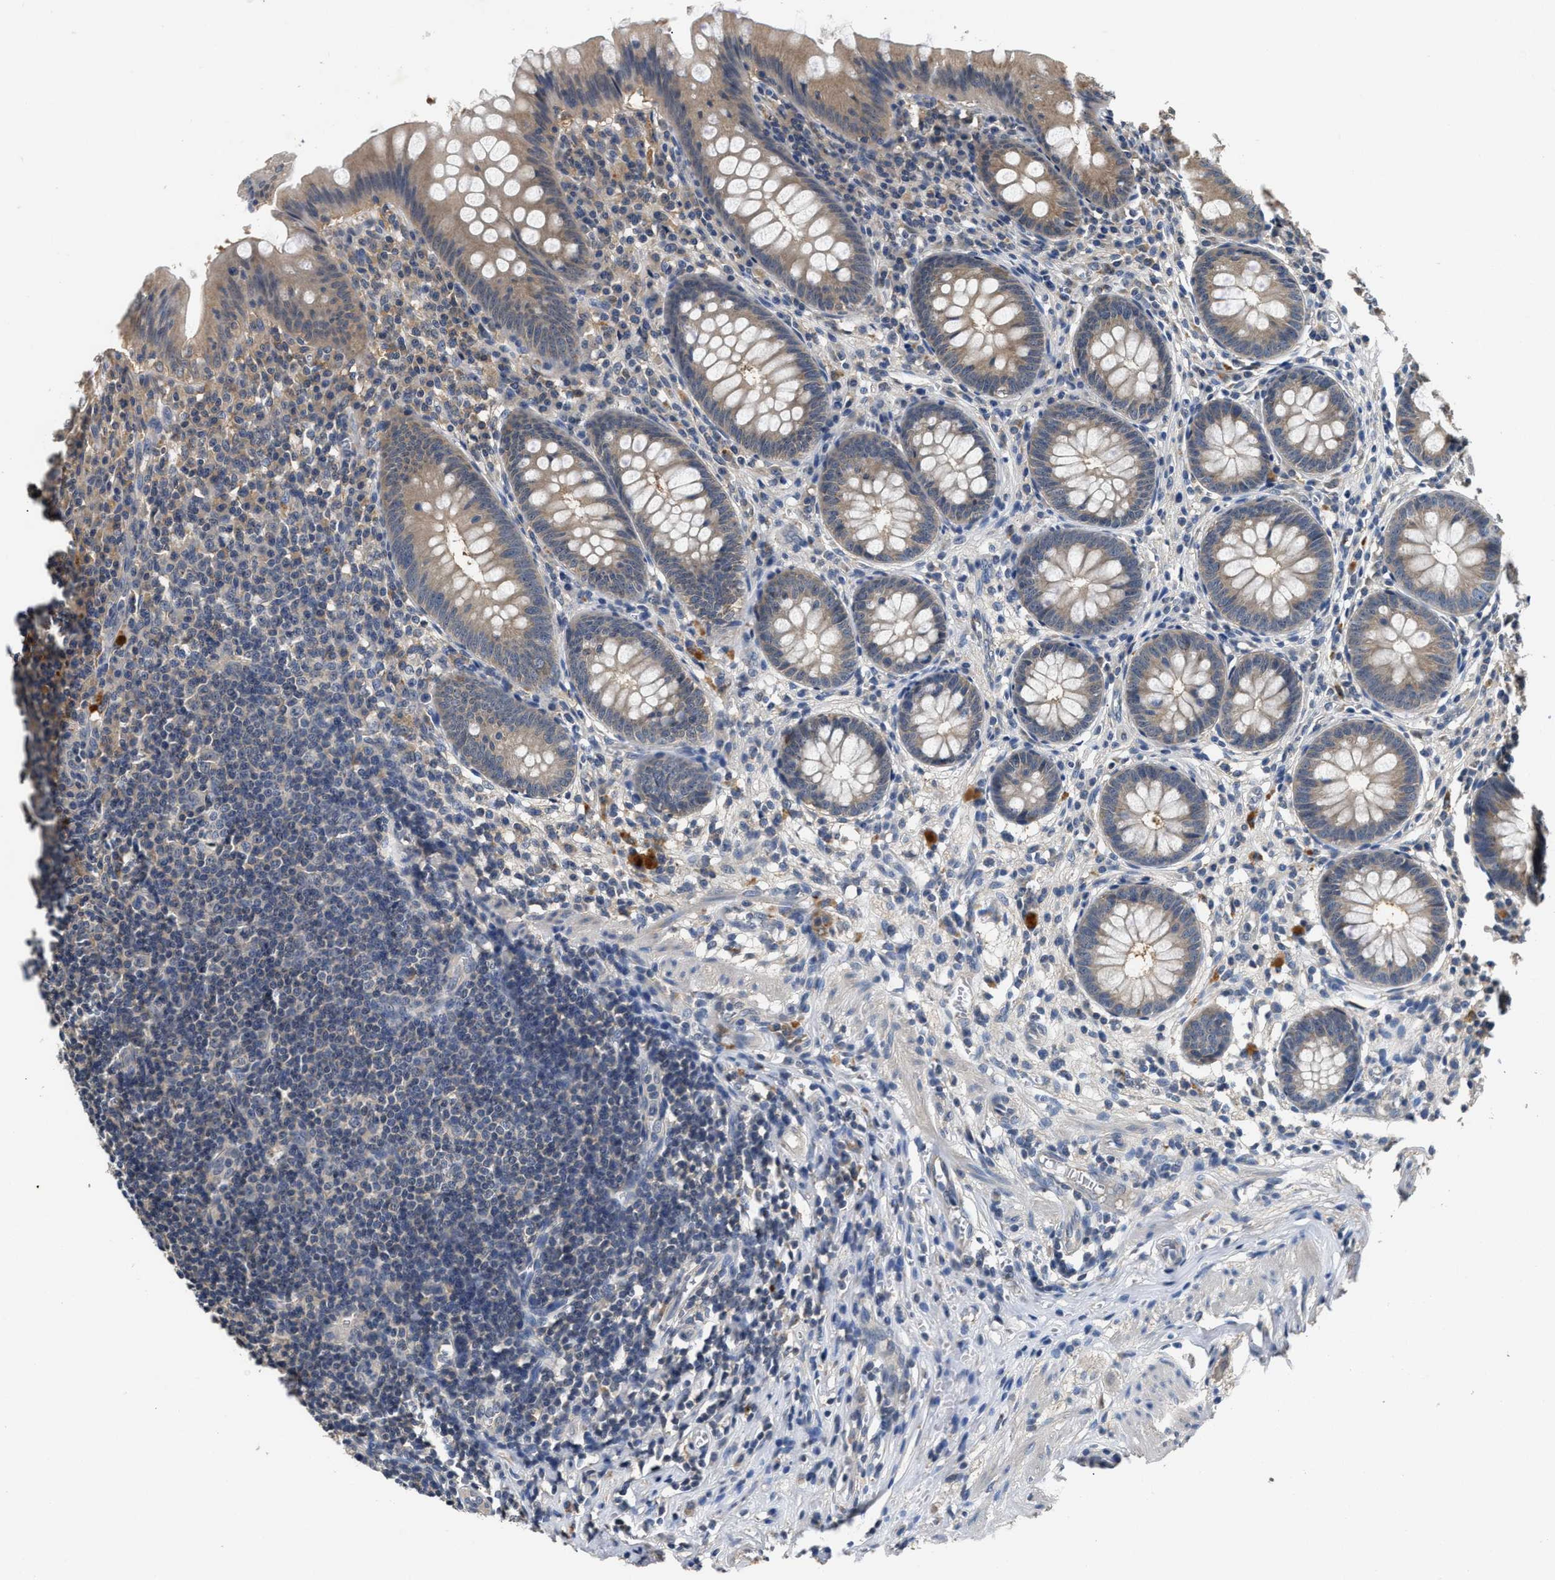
{"staining": {"intensity": "weak", "quantity": "25%-75%", "location": "cytoplasmic/membranous"}, "tissue": "appendix", "cell_type": "Glandular cells", "image_type": "normal", "snomed": [{"axis": "morphology", "description": "Normal tissue, NOS"}, {"axis": "topography", "description": "Appendix"}], "caption": "Immunohistochemistry (IHC) micrograph of normal human appendix stained for a protein (brown), which demonstrates low levels of weak cytoplasmic/membranous staining in about 25%-75% of glandular cells.", "gene": "INHA", "patient": {"sex": "male", "age": 56}}